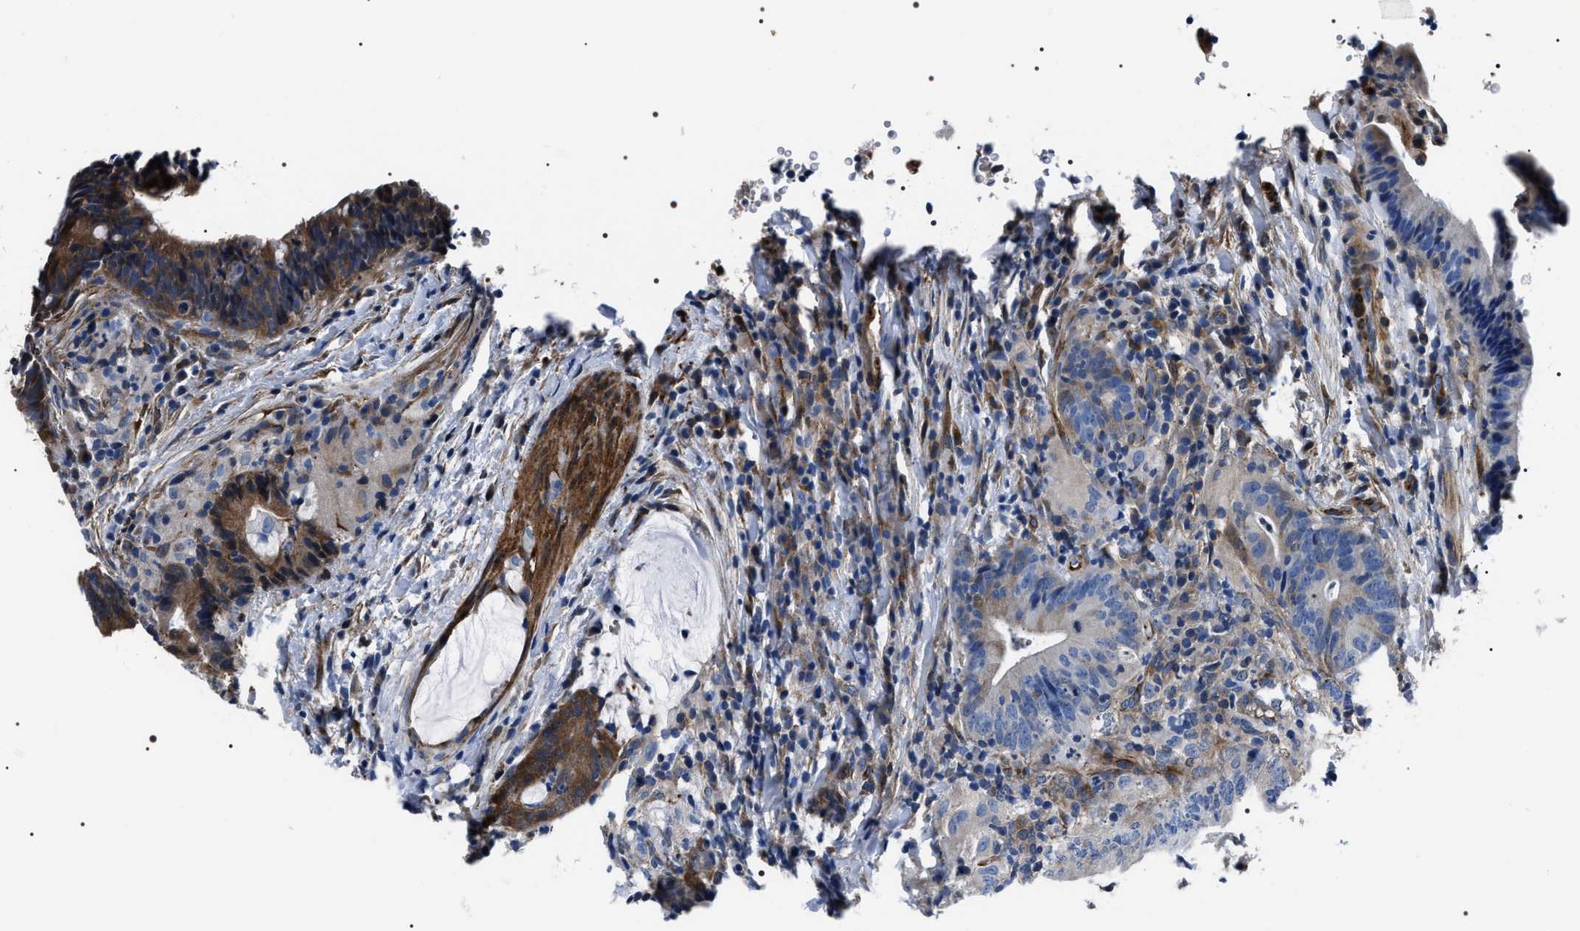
{"staining": {"intensity": "strong", "quantity": "<25%", "location": "cytoplasmic/membranous"}, "tissue": "colorectal cancer", "cell_type": "Tumor cells", "image_type": "cancer", "snomed": [{"axis": "morphology", "description": "Adenocarcinoma, NOS"}, {"axis": "topography", "description": "Colon"}], "caption": "This is an image of immunohistochemistry staining of colorectal cancer (adenocarcinoma), which shows strong expression in the cytoplasmic/membranous of tumor cells.", "gene": "BAG2", "patient": {"sex": "female", "age": 66}}